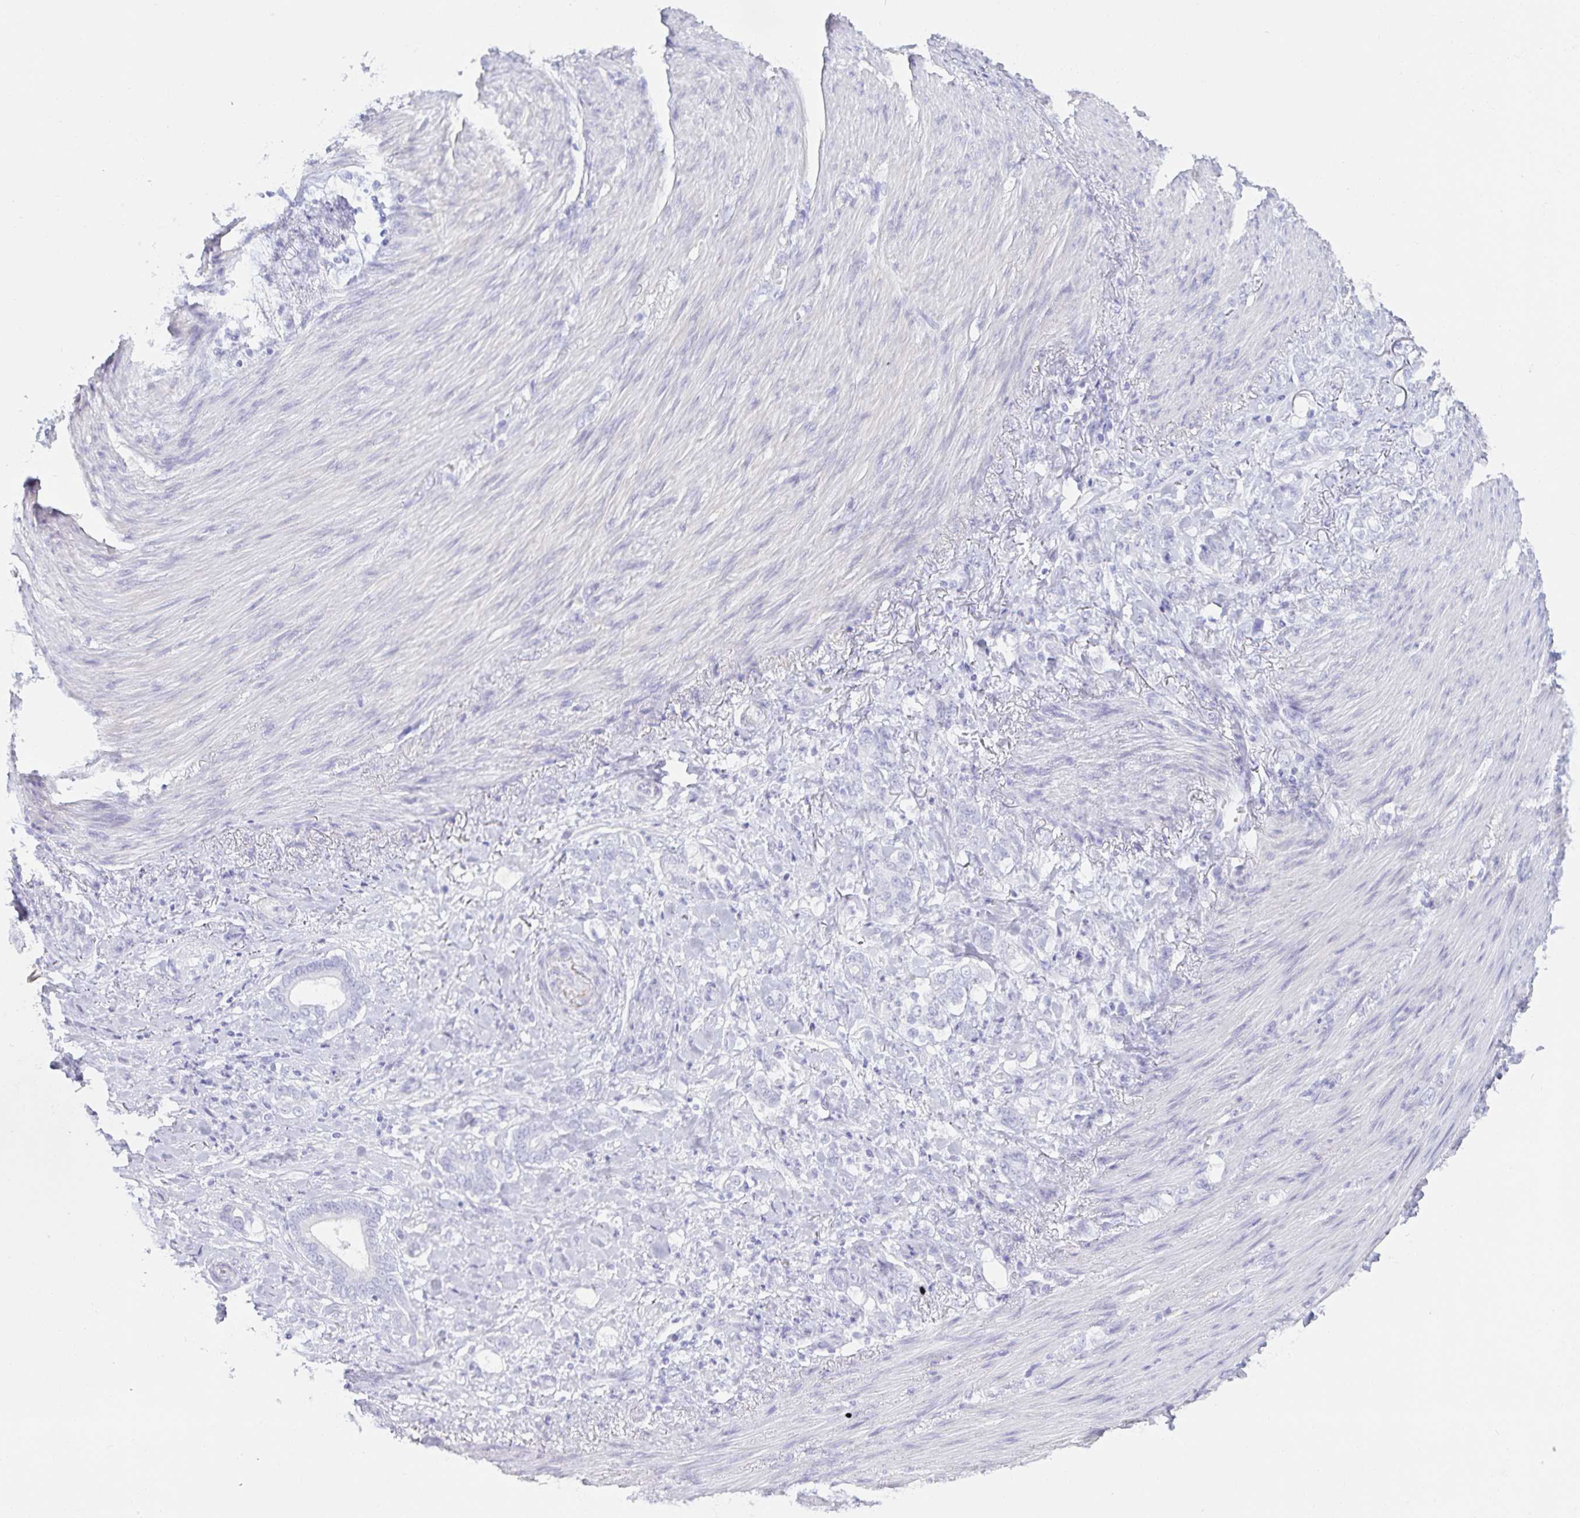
{"staining": {"intensity": "negative", "quantity": "none", "location": "none"}, "tissue": "stomach cancer", "cell_type": "Tumor cells", "image_type": "cancer", "snomed": [{"axis": "morphology", "description": "Adenocarcinoma, NOS"}, {"axis": "topography", "description": "Stomach"}], "caption": "A histopathology image of human adenocarcinoma (stomach) is negative for staining in tumor cells.", "gene": "MON2", "patient": {"sex": "female", "age": 79}}